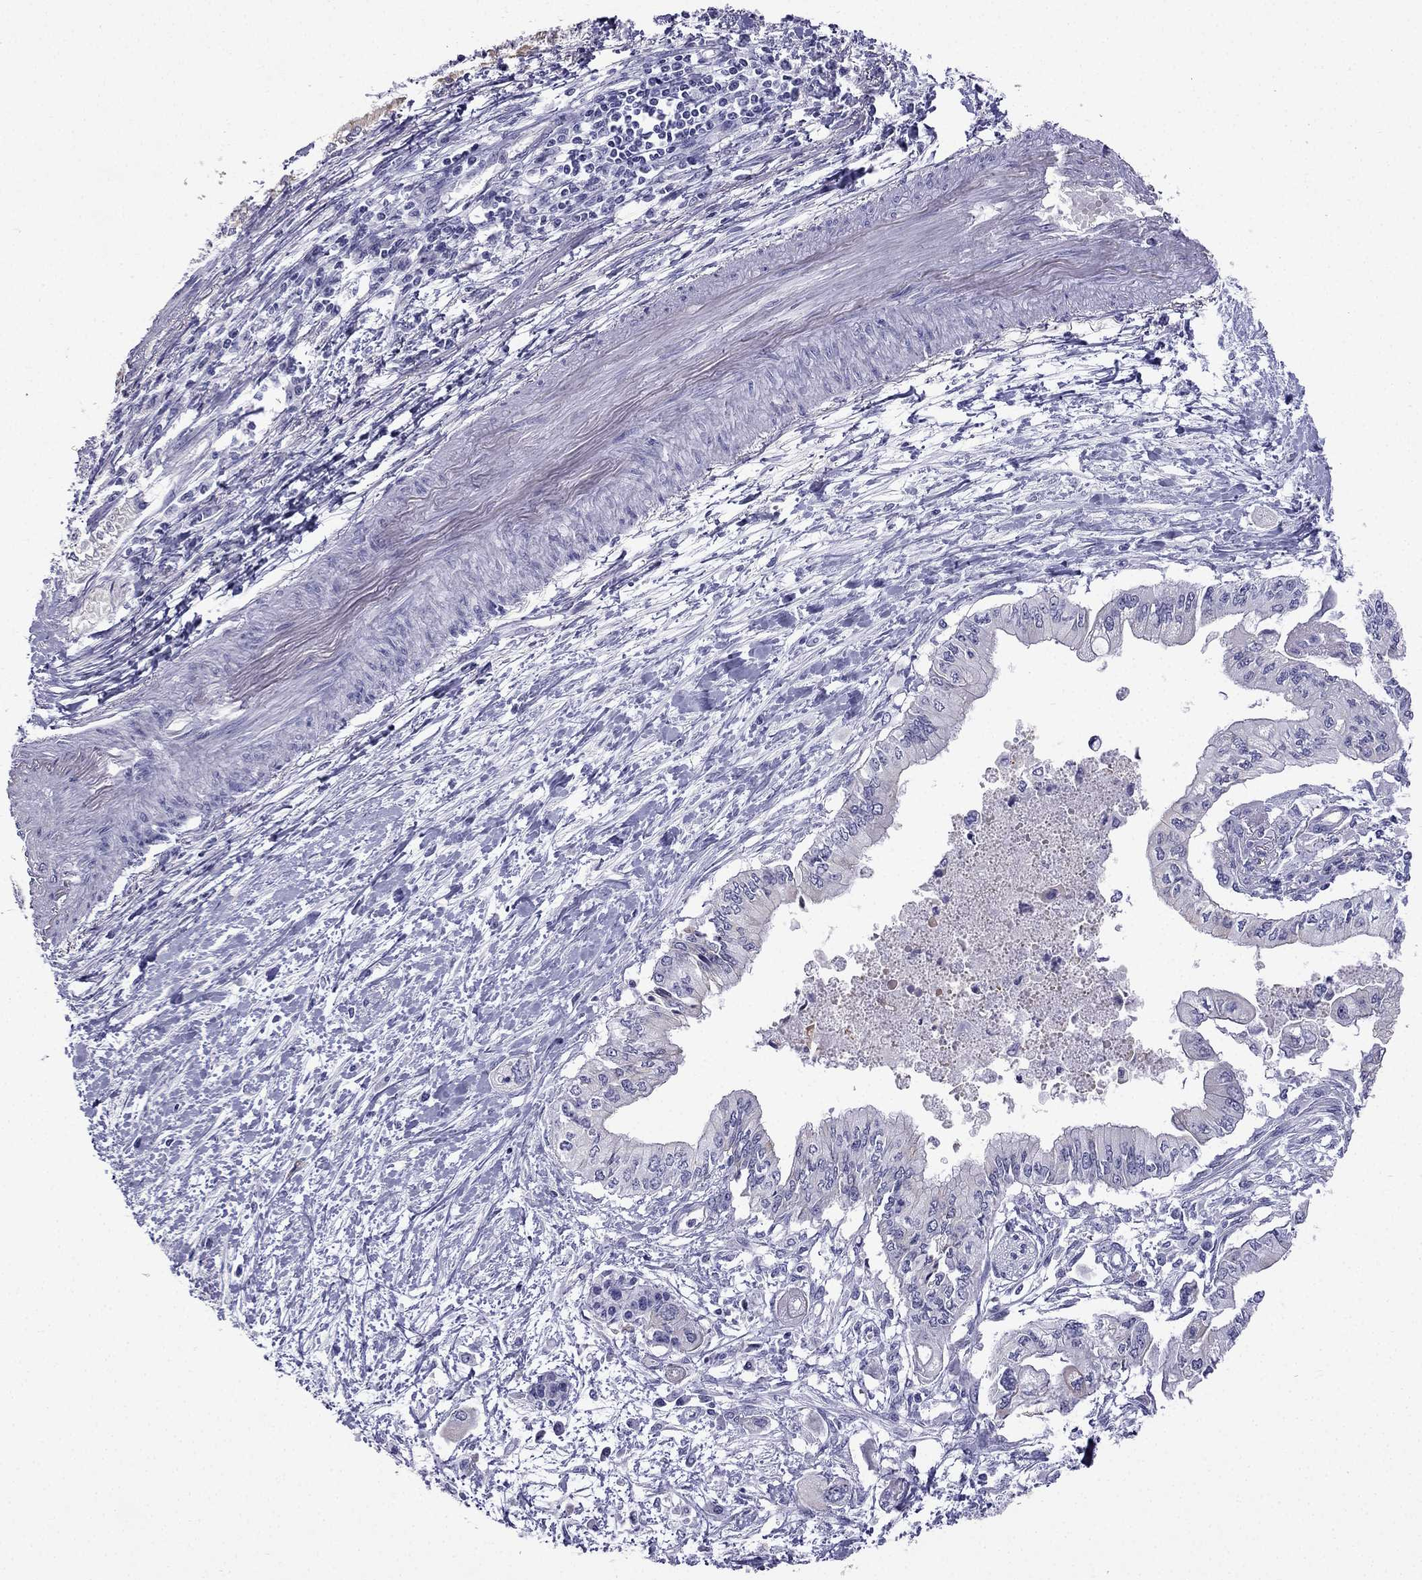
{"staining": {"intensity": "weak", "quantity": "<25%", "location": "cytoplasmic/membranous"}, "tissue": "pancreatic cancer", "cell_type": "Tumor cells", "image_type": "cancer", "snomed": [{"axis": "morphology", "description": "Adenocarcinoma, NOS"}, {"axis": "topography", "description": "Pancreas"}], "caption": "Immunohistochemistry (IHC) of human pancreatic adenocarcinoma reveals no staining in tumor cells. Nuclei are stained in blue.", "gene": "GJA8", "patient": {"sex": "female", "age": 61}}